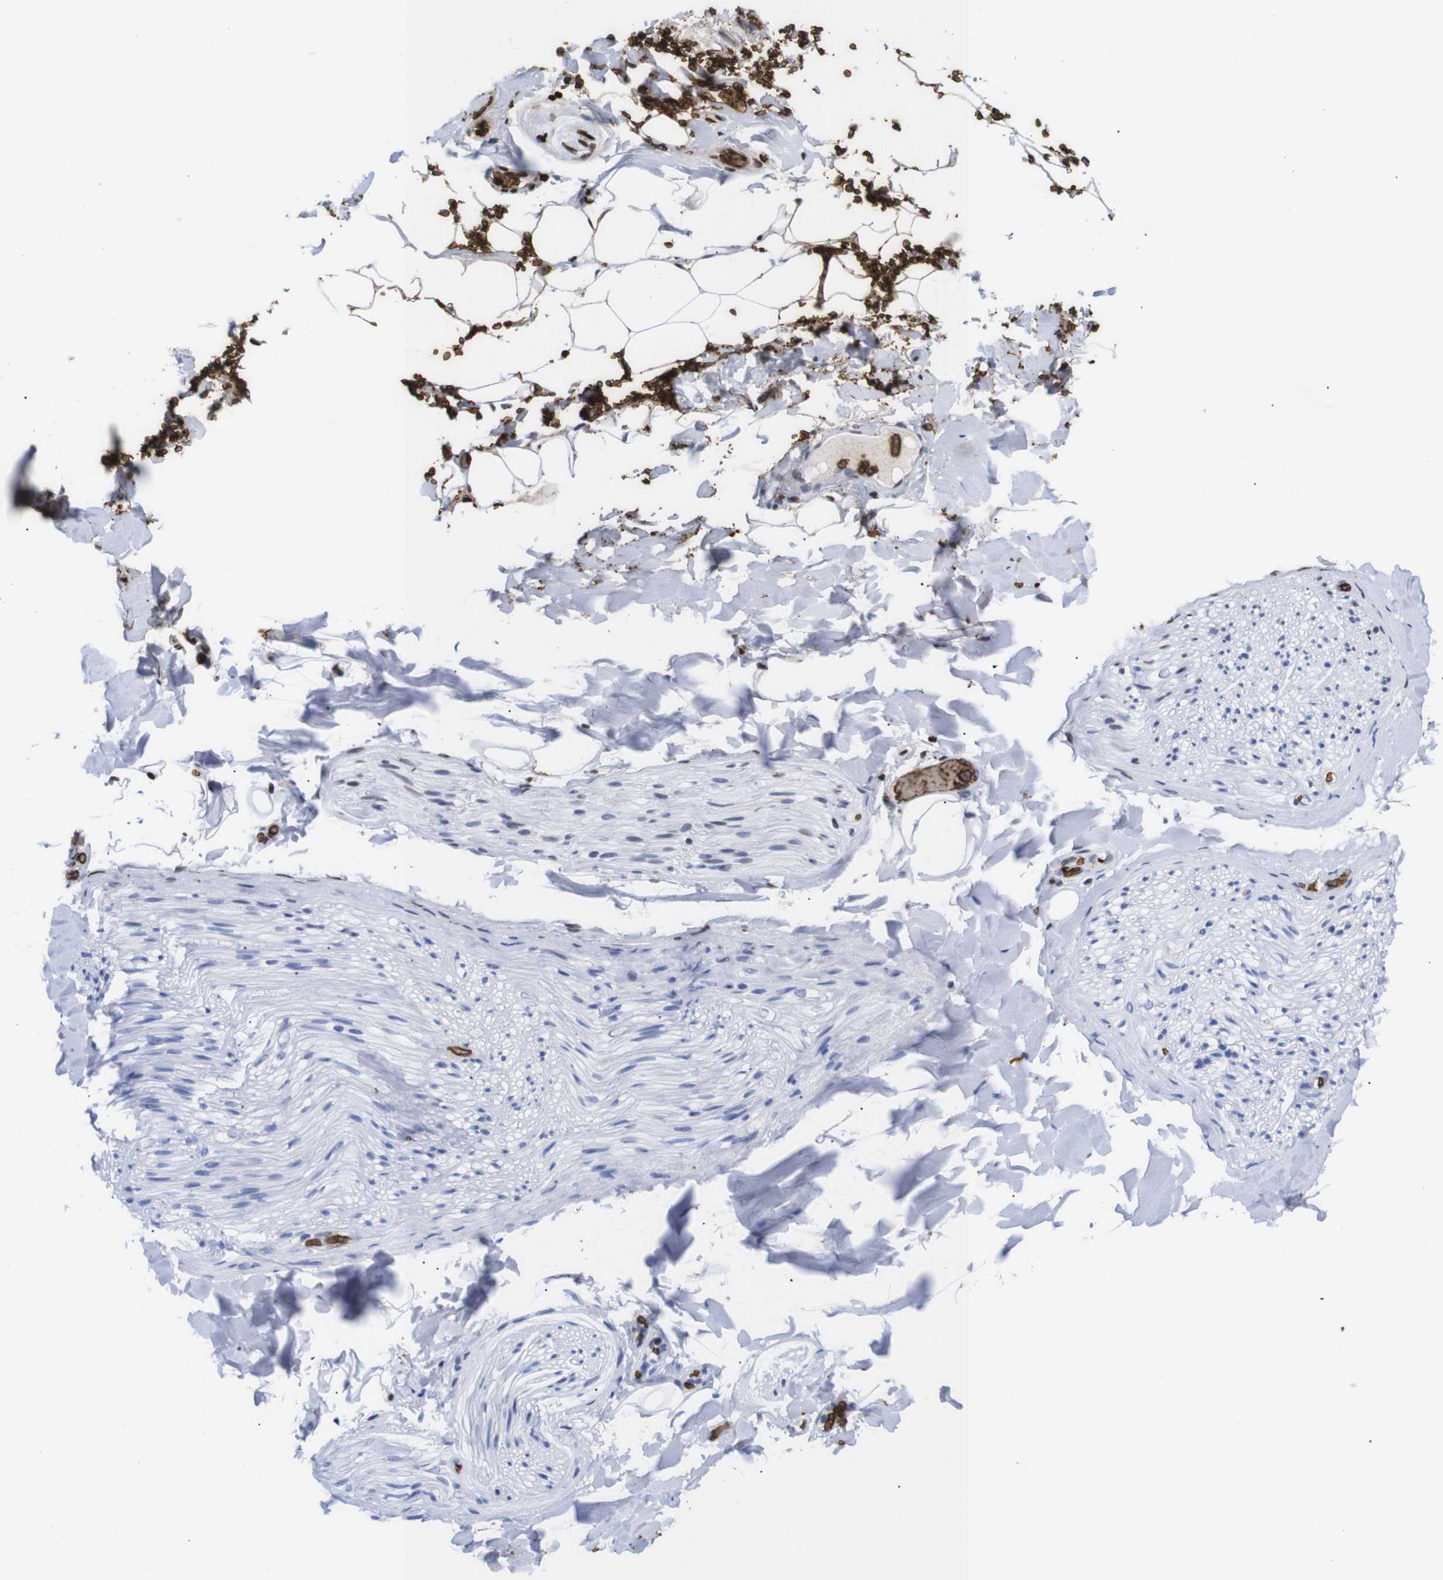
{"staining": {"intensity": "negative", "quantity": "none", "location": "none"}, "tissue": "adipose tissue", "cell_type": "Adipocytes", "image_type": "normal", "snomed": [{"axis": "morphology", "description": "Normal tissue, NOS"}, {"axis": "topography", "description": "Peripheral nerve tissue"}], "caption": "Immunohistochemical staining of unremarkable human adipose tissue reveals no significant expression in adipocytes. (IHC, brightfield microscopy, high magnification).", "gene": "S1PR2", "patient": {"sex": "male", "age": 70}}